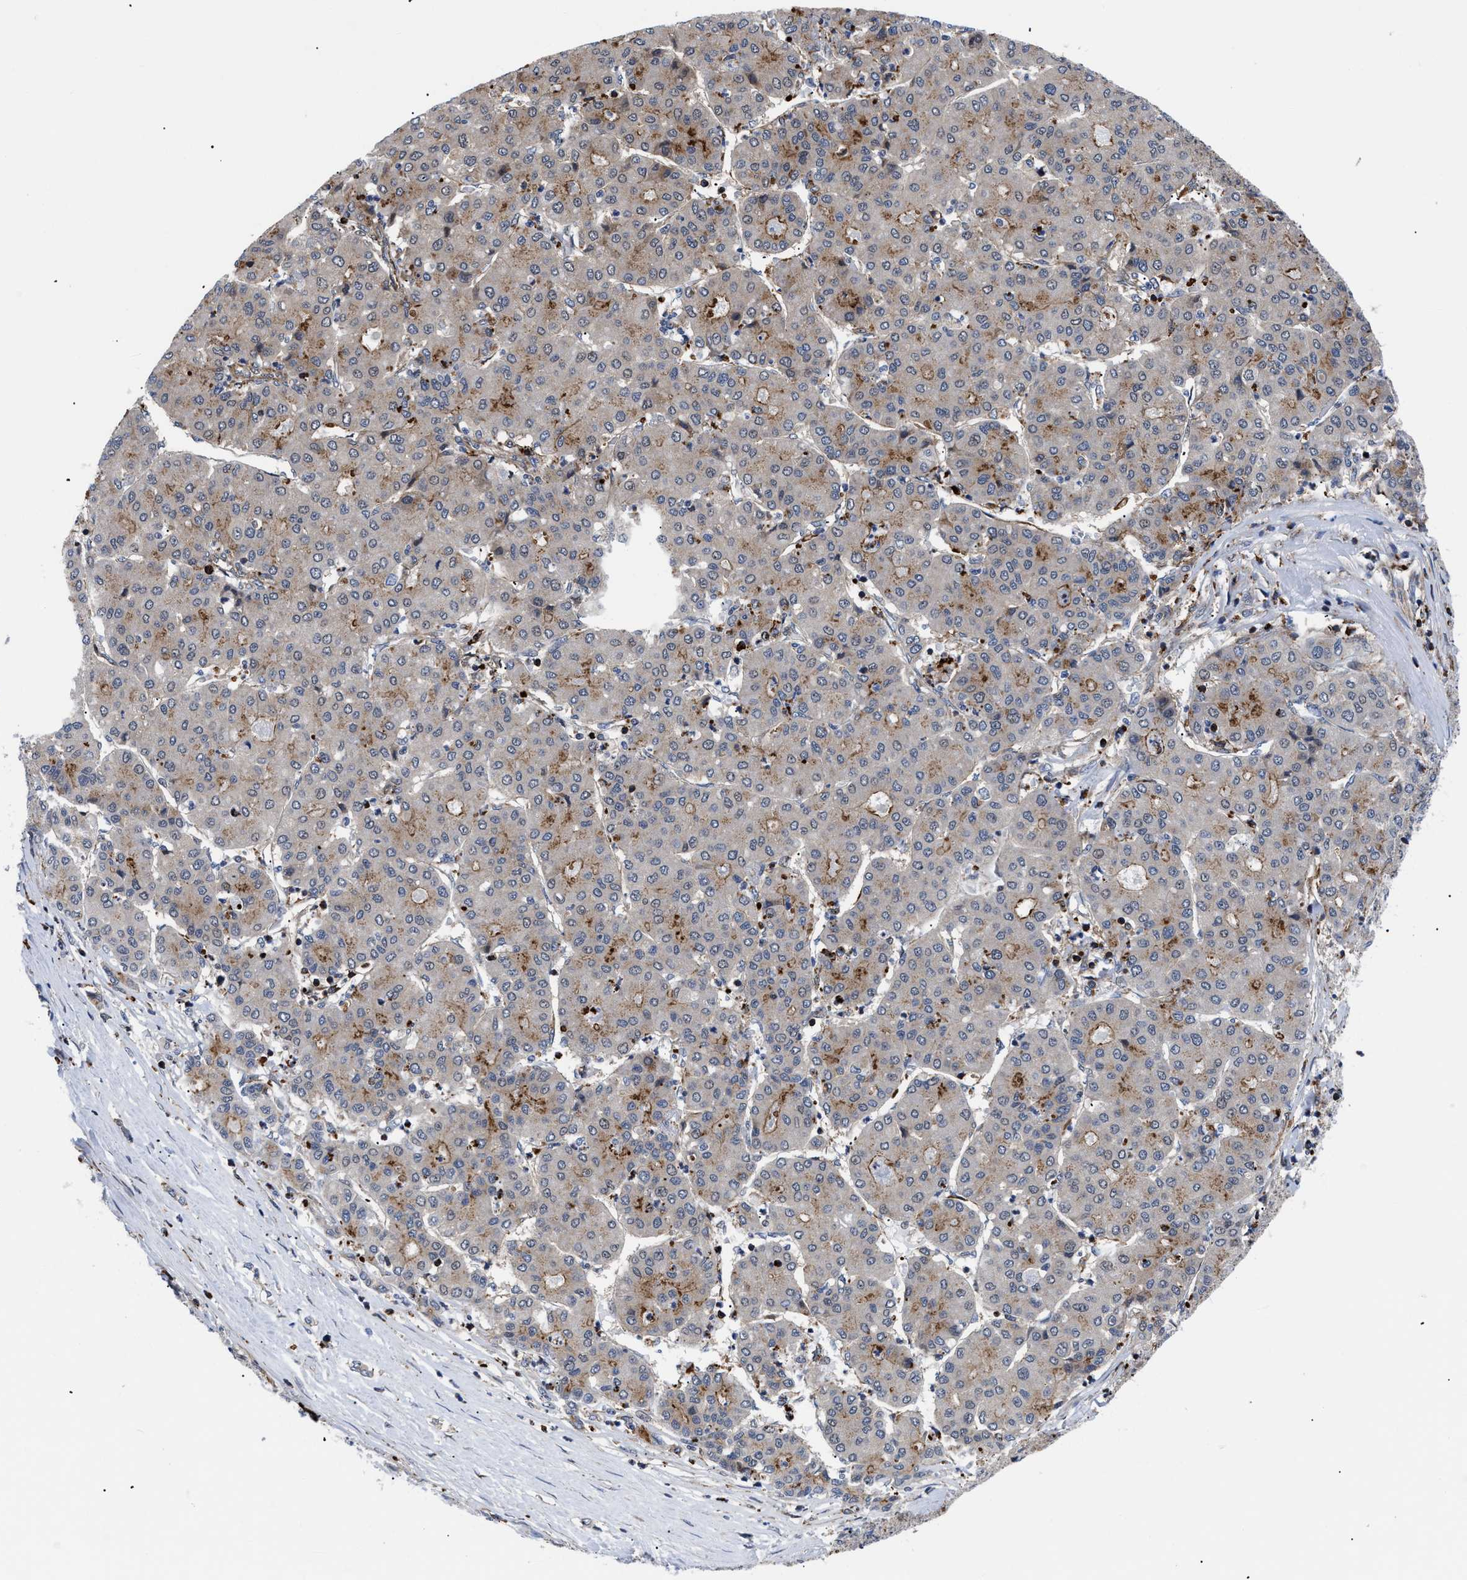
{"staining": {"intensity": "moderate", "quantity": "25%-75%", "location": "cytoplasmic/membranous"}, "tissue": "liver cancer", "cell_type": "Tumor cells", "image_type": "cancer", "snomed": [{"axis": "morphology", "description": "Carcinoma, Hepatocellular, NOS"}, {"axis": "topography", "description": "Liver"}], "caption": "Brown immunohistochemical staining in human liver cancer (hepatocellular carcinoma) displays moderate cytoplasmic/membranous expression in about 25%-75% of tumor cells. The staining was performed using DAB to visualize the protein expression in brown, while the nuclei were stained in blue with hematoxylin (Magnification: 20x).", "gene": "SPAST", "patient": {"sex": "male", "age": 65}}